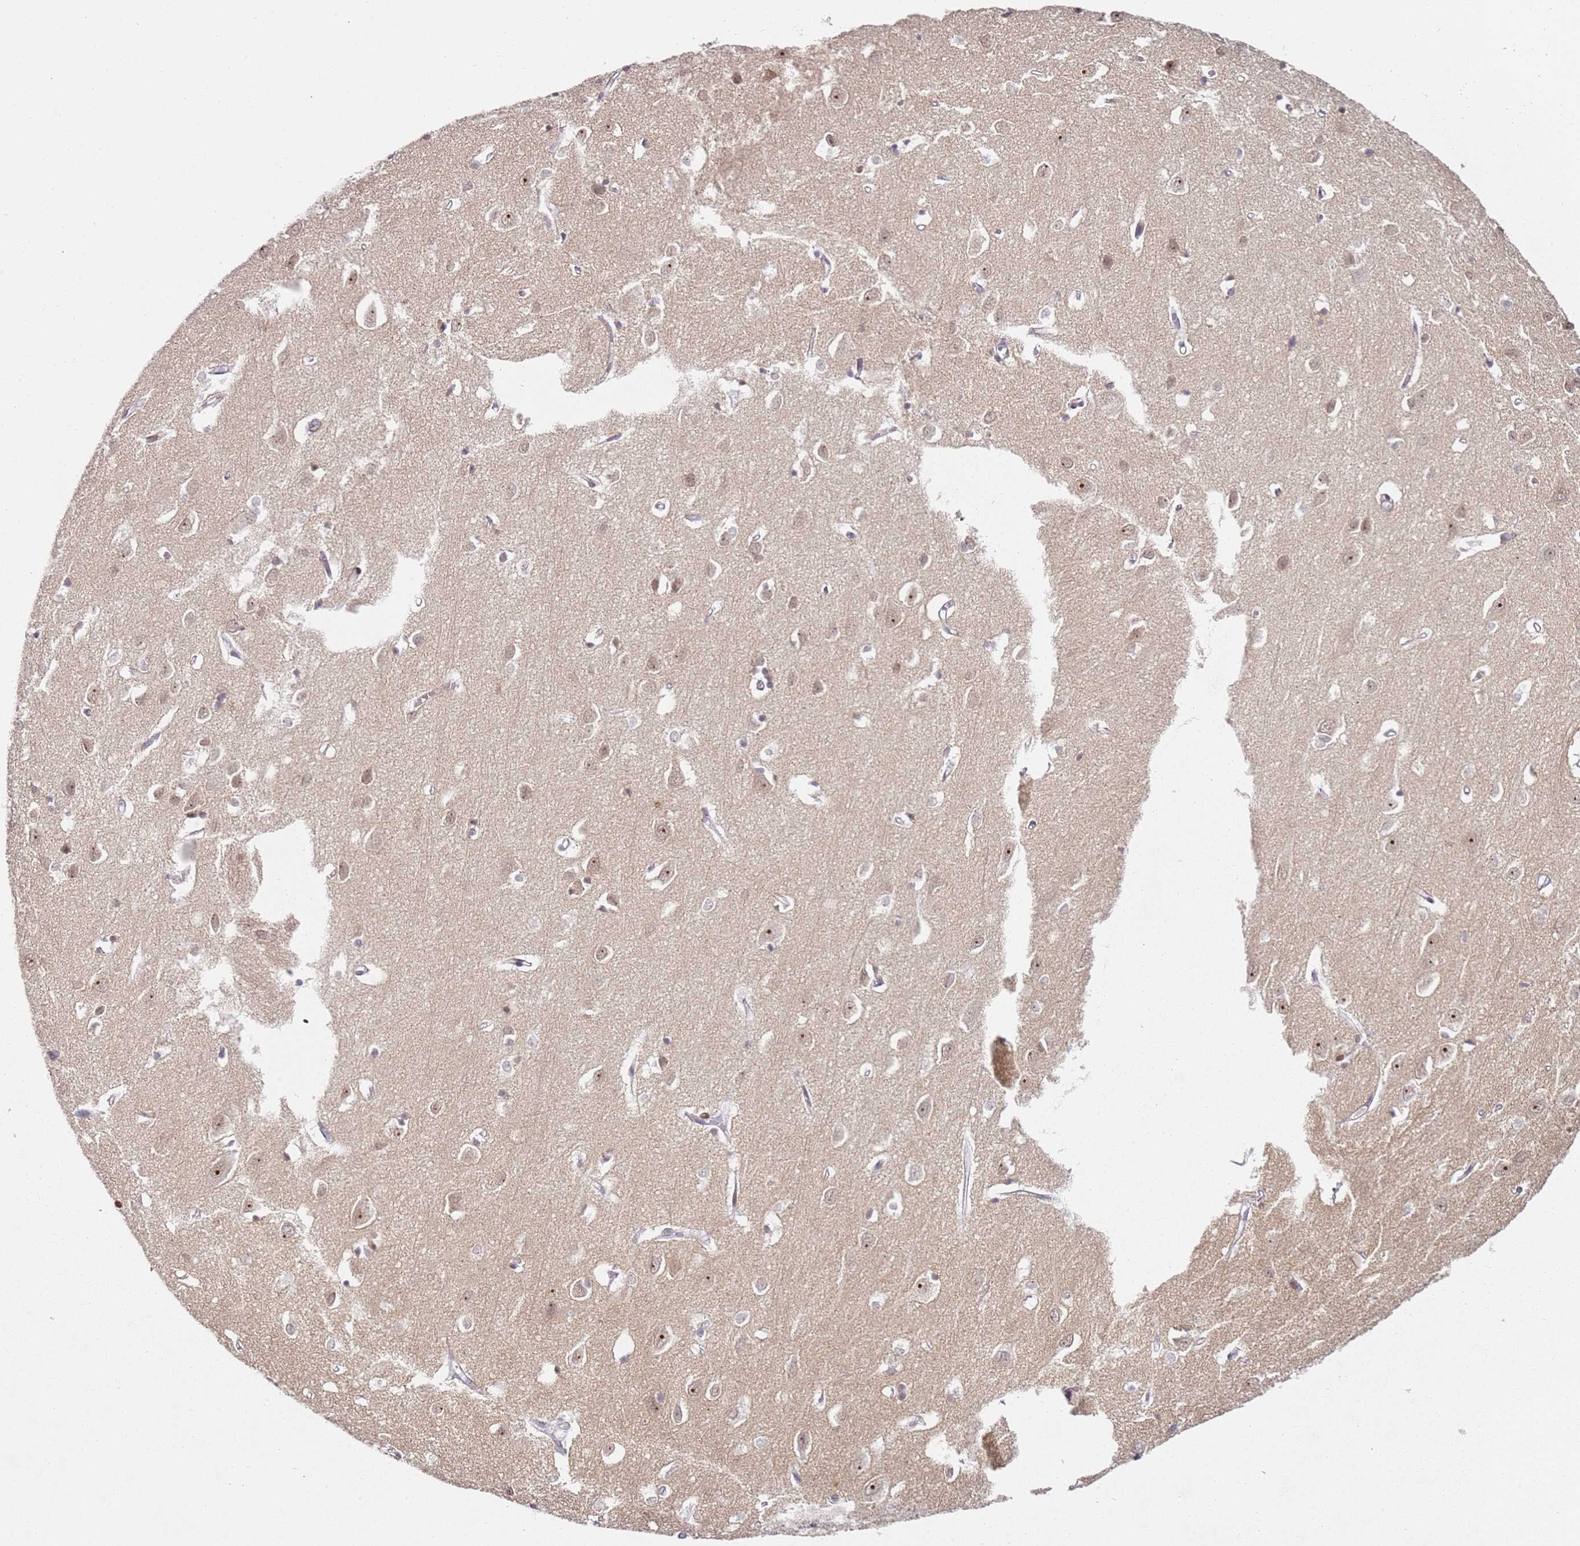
{"staining": {"intensity": "weak", "quantity": "25%-75%", "location": "nuclear"}, "tissue": "cerebral cortex", "cell_type": "Endothelial cells", "image_type": "normal", "snomed": [{"axis": "morphology", "description": "Normal tissue, NOS"}, {"axis": "topography", "description": "Cerebral cortex"}], "caption": "Immunohistochemical staining of benign cerebral cortex displays weak nuclear protein expression in about 25%-75% of endothelial cells.", "gene": "ATF6B", "patient": {"sex": "female", "age": 64}}